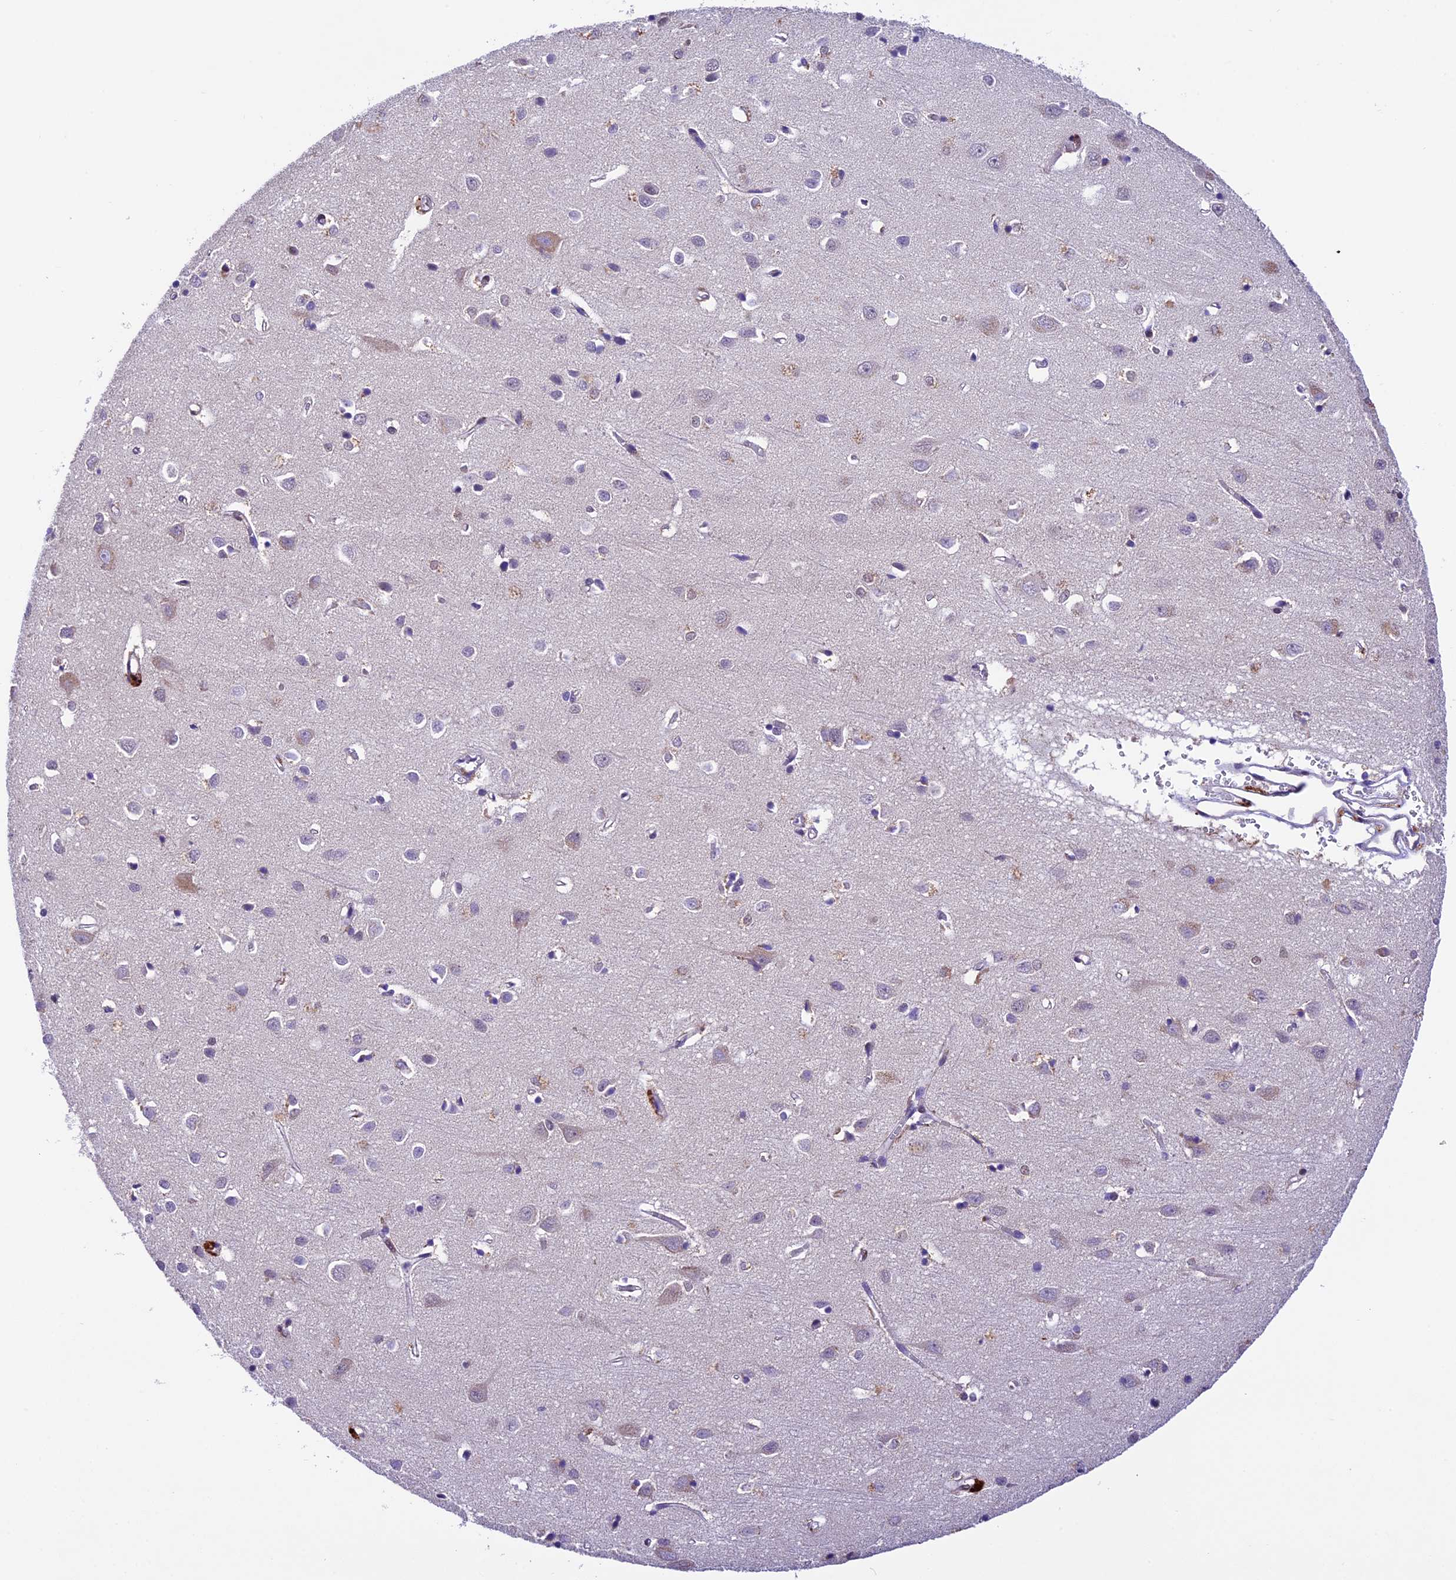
{"staining": {"intensity": "negative", "quantity": "none", "location": "none"}, "tissue": "cerebral cortex", "cell_type": "Endothelial cells", "image_type": "normal", "snomed": [{"axis": "morphology", "description": "Normal tissue, NOS"}, {"axis": "topography", "description": "Cerebral cortex"}], "caption": "Immunohistochemistry (IHC) image of normal human cerebral cortex stained for a protein (brown), which exhibits no positivity in endothelial cells.", "gene": "CARS2", "patient": {"sex": "female", "age": 64}}